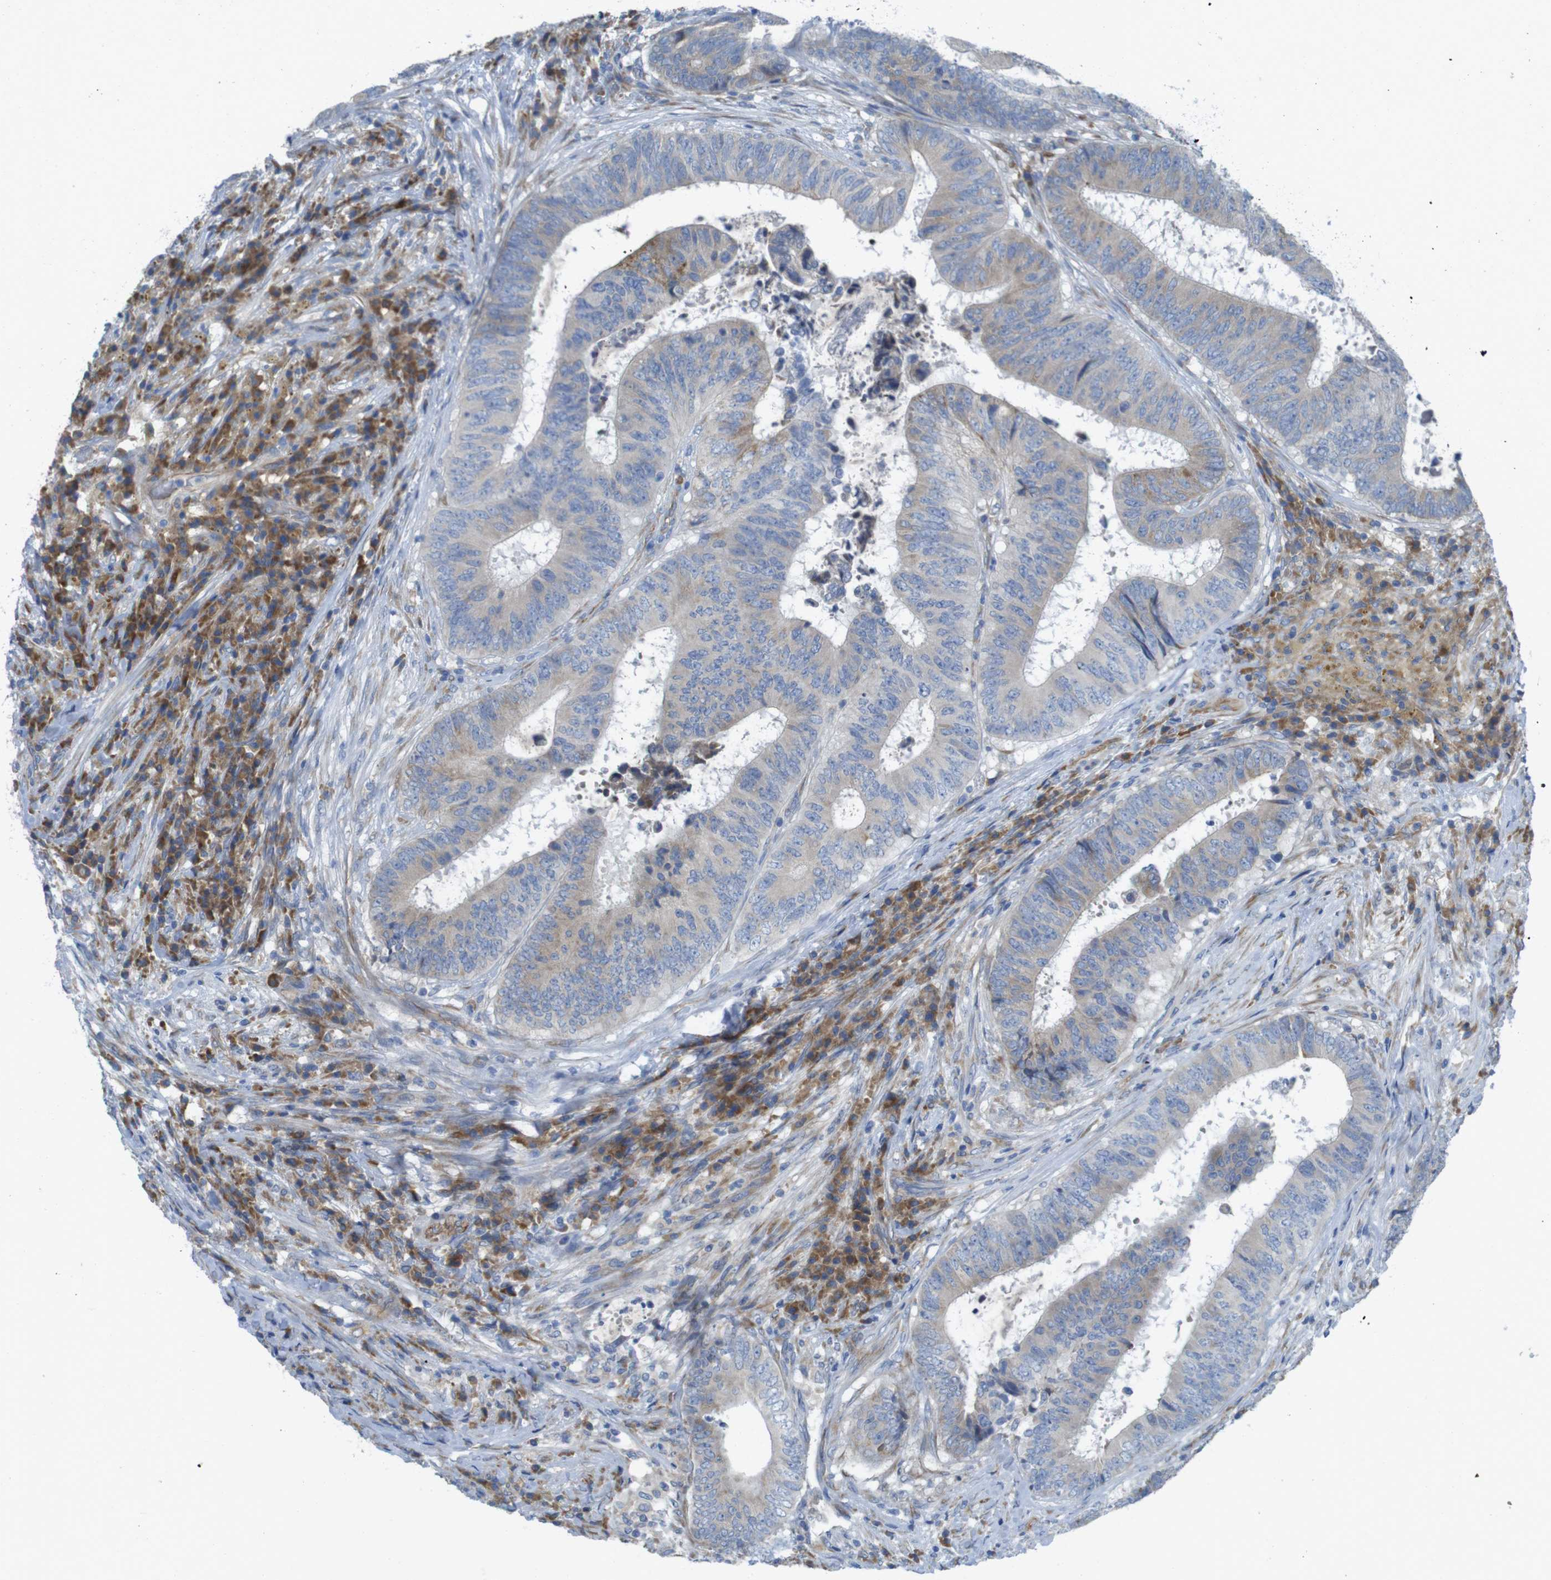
{"staining": {"intensity": "weak", "quantity": ">75%", "location": "cytoplasmic/membranous"}, "tissue": "colorectal cancer", "cell_type": "Tumor cells", "image_type": "cancer", "snomed": [{"axis": "morphology", "description": "Adenocarcinoma, NOS"}, {"axis": "topography", "description": "Rectum"}], "caption": "Colorectal cancer (adenocarcinoma) was stained to show a protein in brown. There is low levels of weak cytoplasmic/membranous expression in about >75% of tumor cells.", "gene": "TMEM234", "patient": {"sex": "male", "age": 72}}